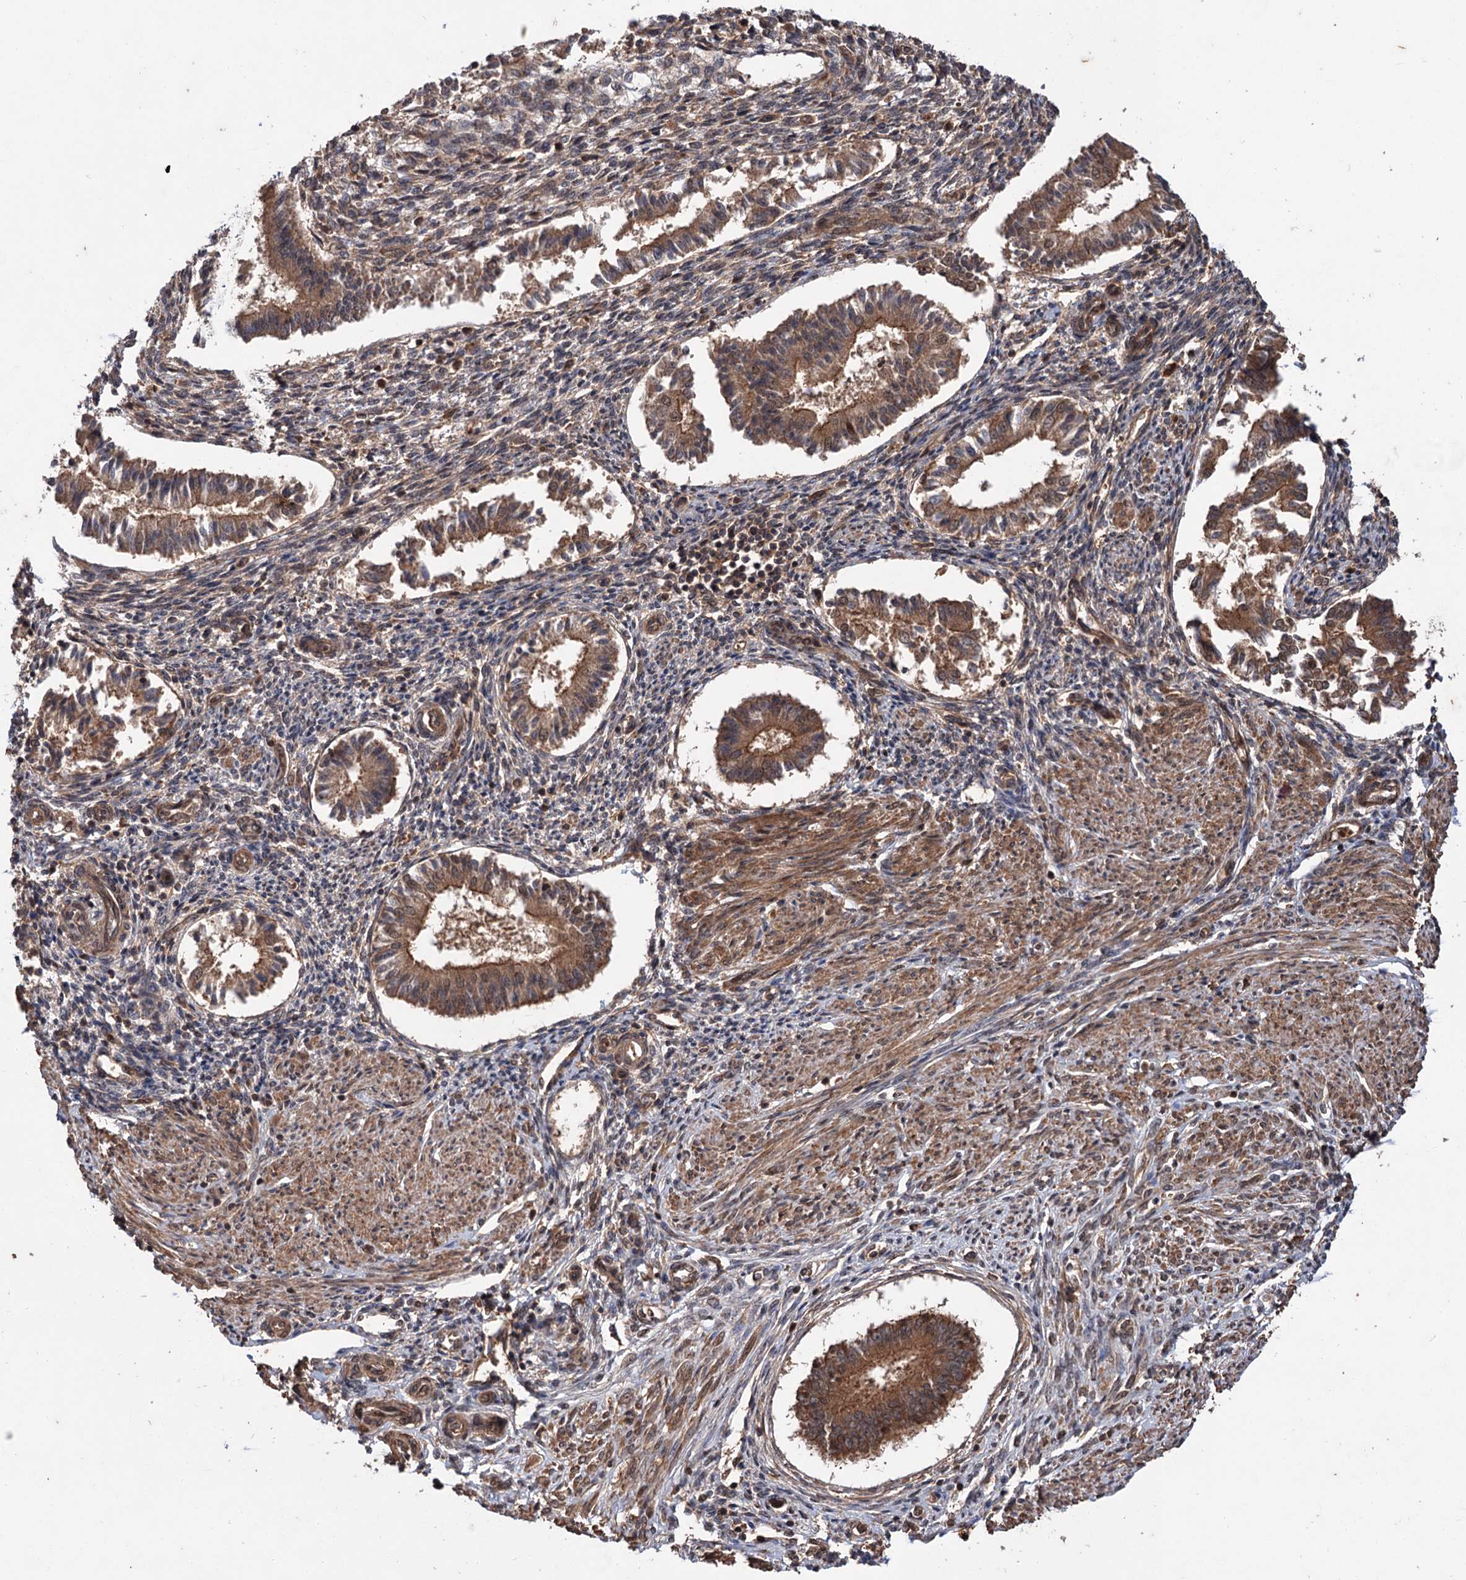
{"staining": {"intensity": "moderate", "quantity": "<25%", "location": "cytoplasmic/membranous"}, "tissue": "endometrium", "cell_type": "Cells in endometrial stroma", "image_type": "normal", "snomed": [{"axis": "morphology", "description": "Normal tissue, NOS"}, {"axis": "topography", "description": "Uterus"}, {"axis": "topography", "description": "Endometrium"}], "caption": "High-magnification brightfield microscopy of benign endometrium stained with DAB (brown) and counterstained with hematoxylin (blue). cells in endometrial stroma exhibit moderate cytoplasmic/membranous staining is identified in approximately<25% of cells. (DAB (3,3'-diaminobenzidine) IHC with brightfield microscopy, high magnification).", "gene": "ADK", "patient": {"sex": "female", "age": 48}}